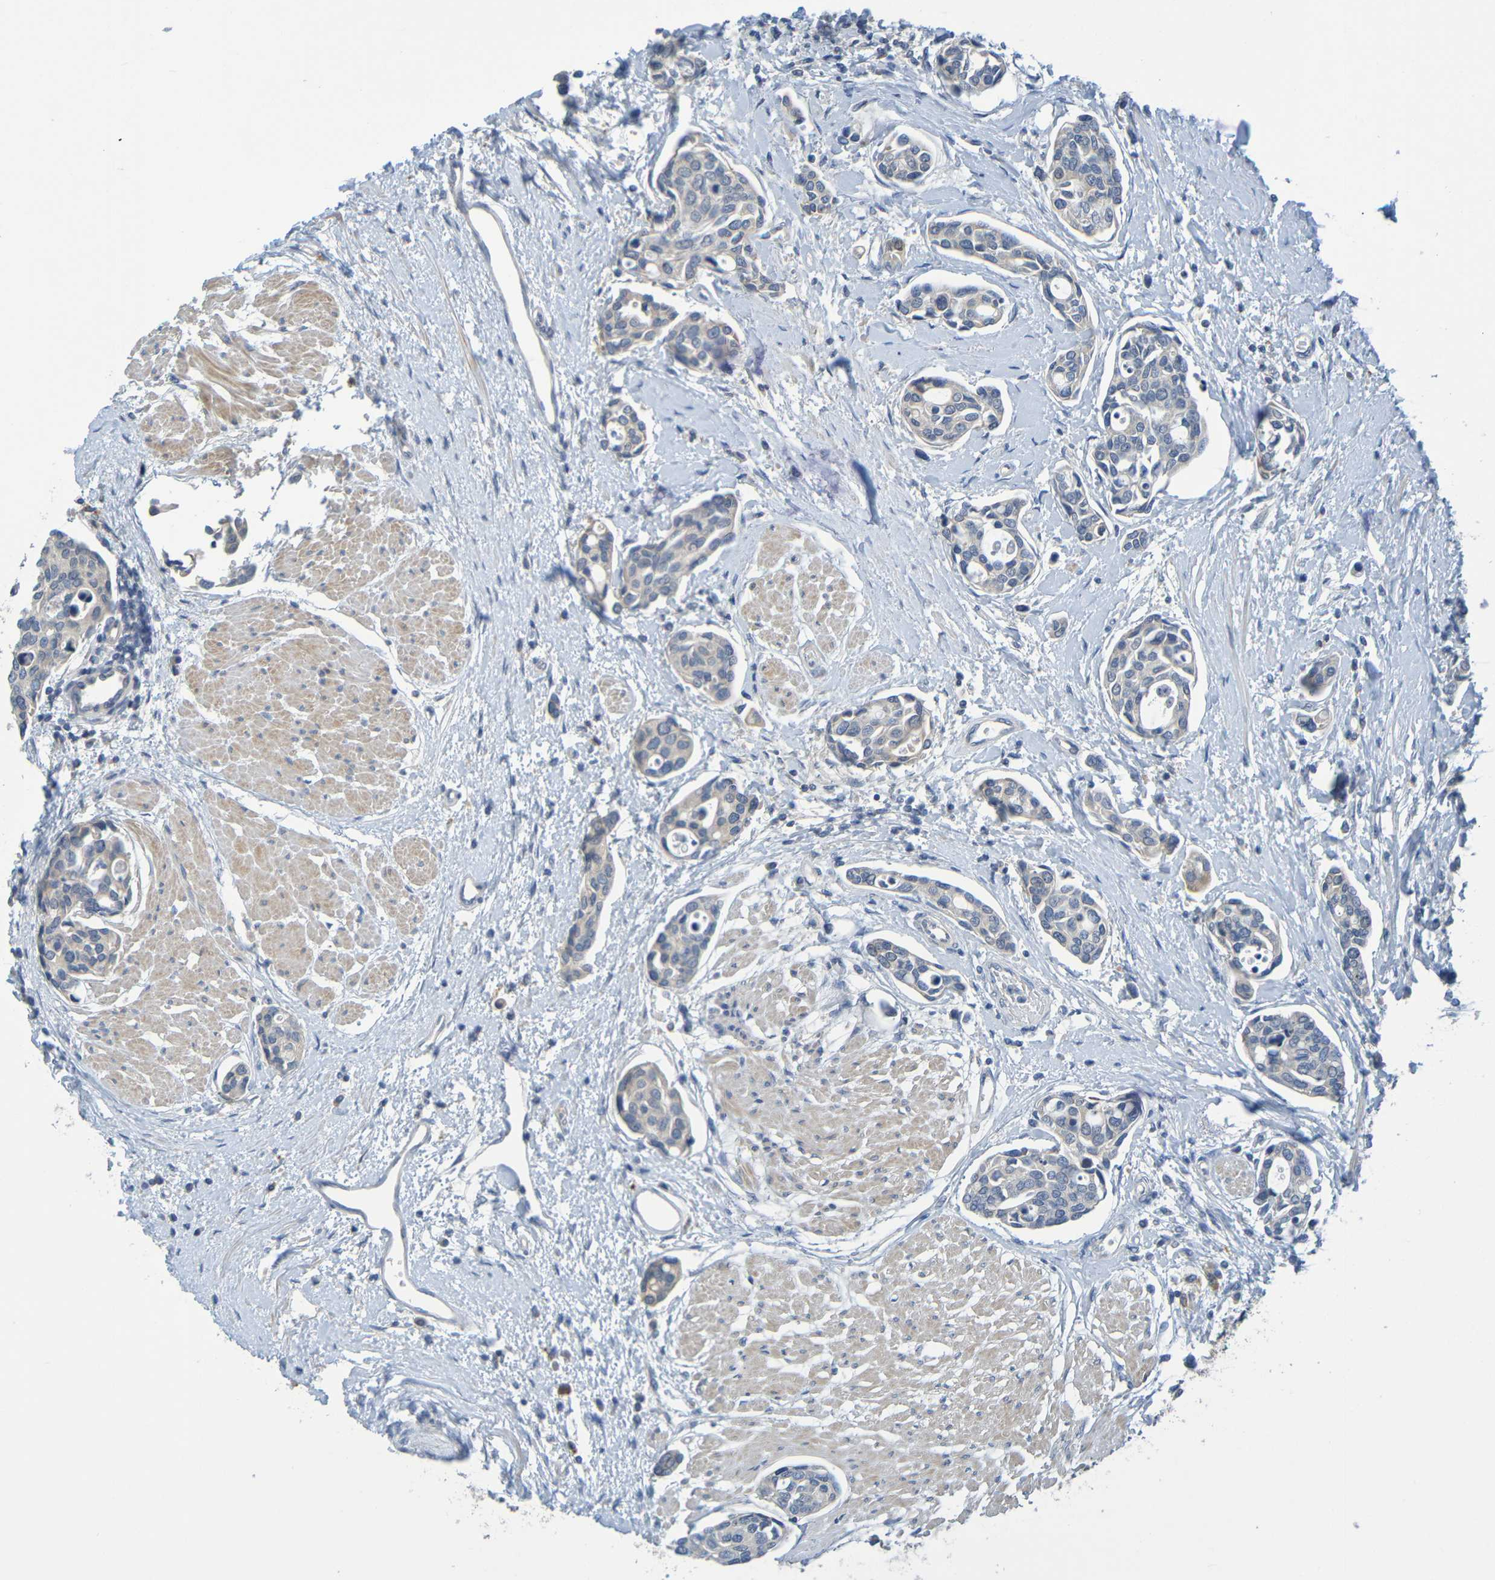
{"staining": {"intensity": "weak", "quantity": ">75%", "location": "cytoplasmic/membranous"}, "tissue": "urothelial cancer", "cell_type": "Tumor cells", "image_type": "cancer", "snomed": [{"axis": "morphology", "description": "Urothelial carcinoma, High grade"}, {"axis": "topography", "description": "Urinary bladder"}], "caption": "Urothelial cancer stained with a protein marker reveals weak staining in tumor cells.", "gene": "CYP4F2", "patient": {"sex": "male", "age": 78}}